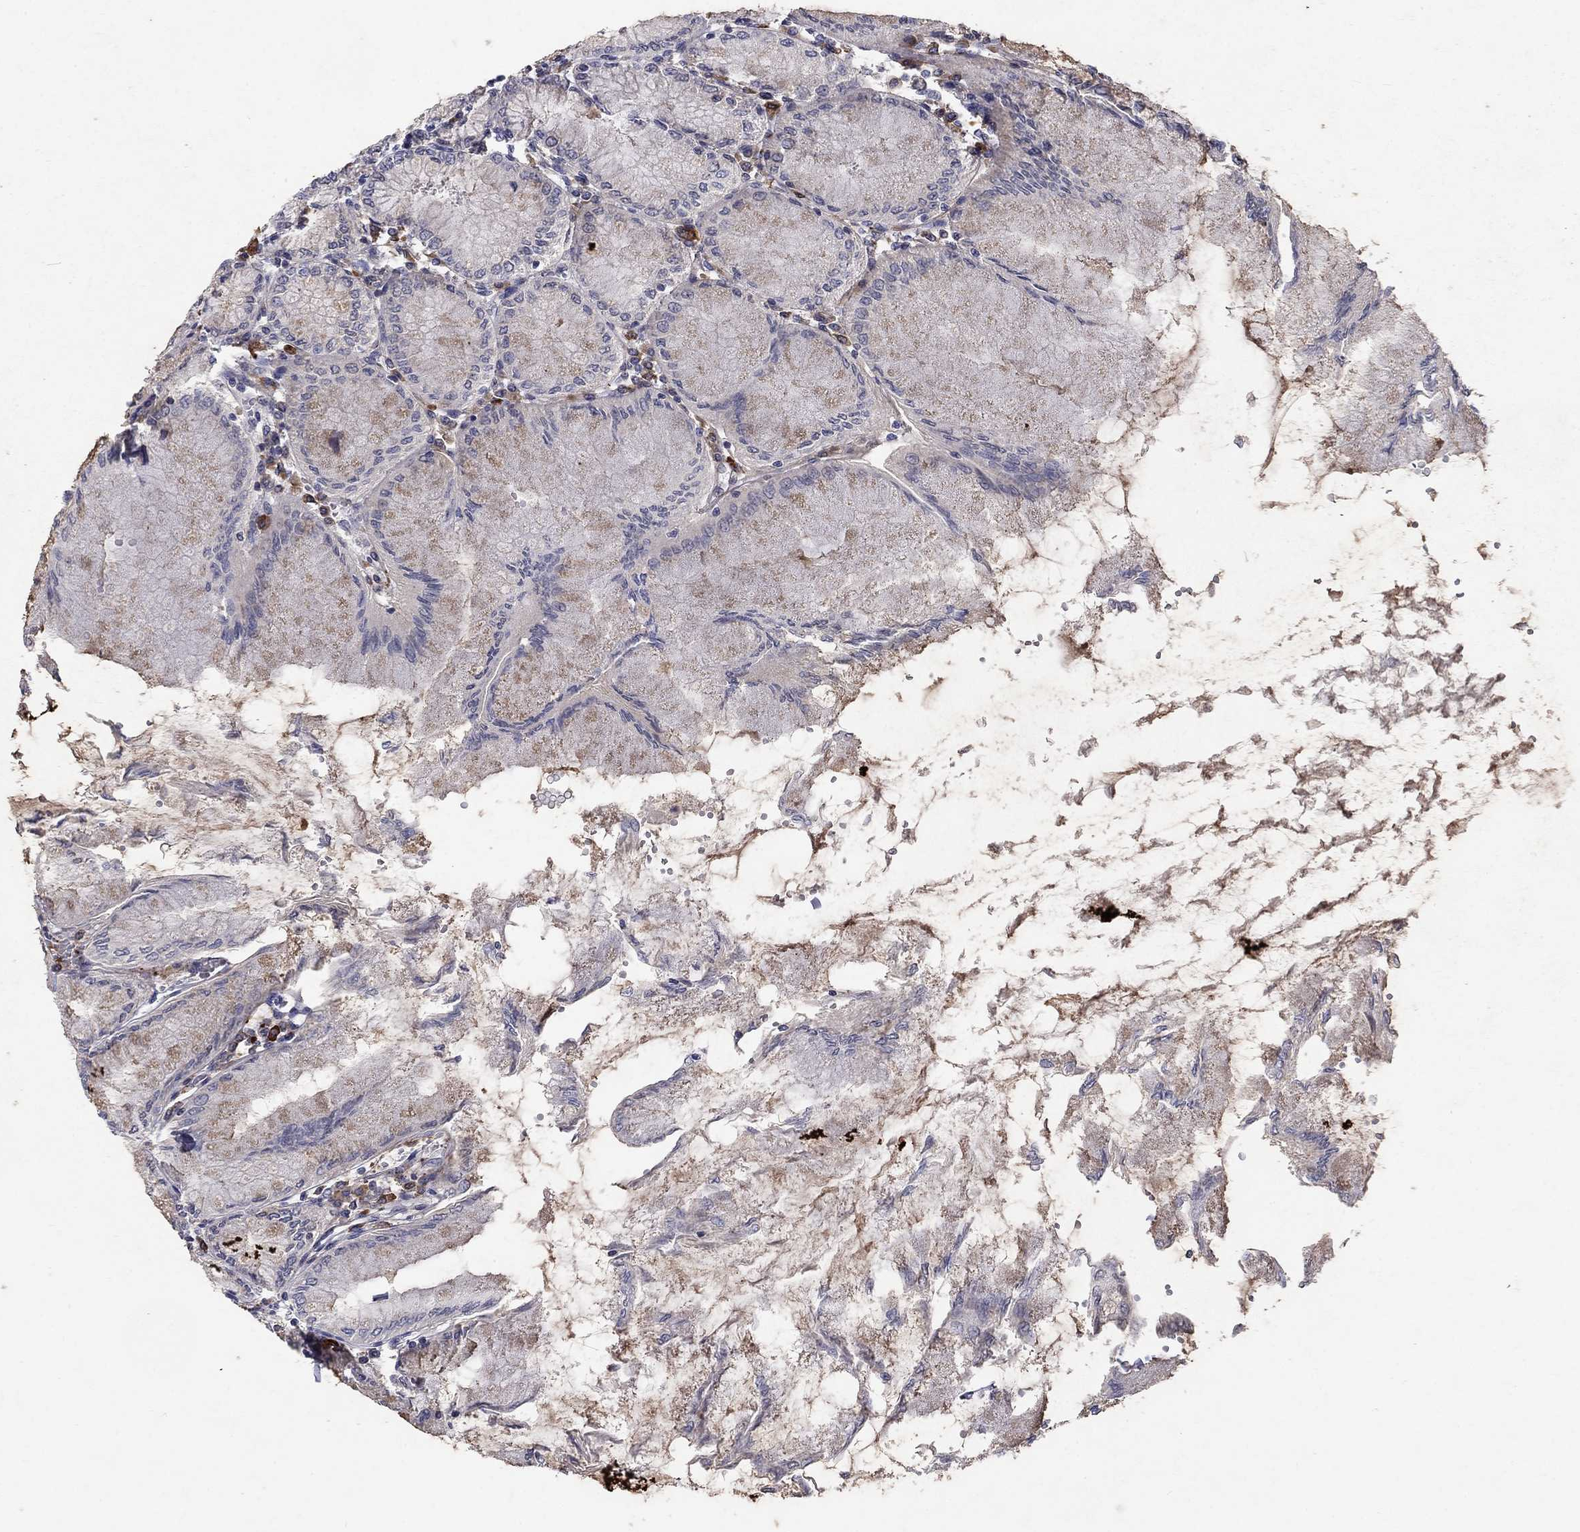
{"staining": {"intensity": "moderate", "quantity": "<25%", "location": "cytoplasmic/membranous"}, "tissue": "stomach", "cell_type": "Glandular cells", "image_type": "normal", "snomed": [{"axis": "morphology", "description": "Normal tissue, NOS"}, {"axis": "topography", "description": "Skeletal muscle"}, {"axis": "topography", "description": "Stomach"}], "caption": "Immunohistochemistry (IHC) histopathology image of normal stomach stained for a protein (brown), which displays low levels of moderate cytoplasmic/membranous expression in approximately <25% of glandular cells.", "gene": "CACNA1A", "patient": {"sex": "female", "age": 57}}